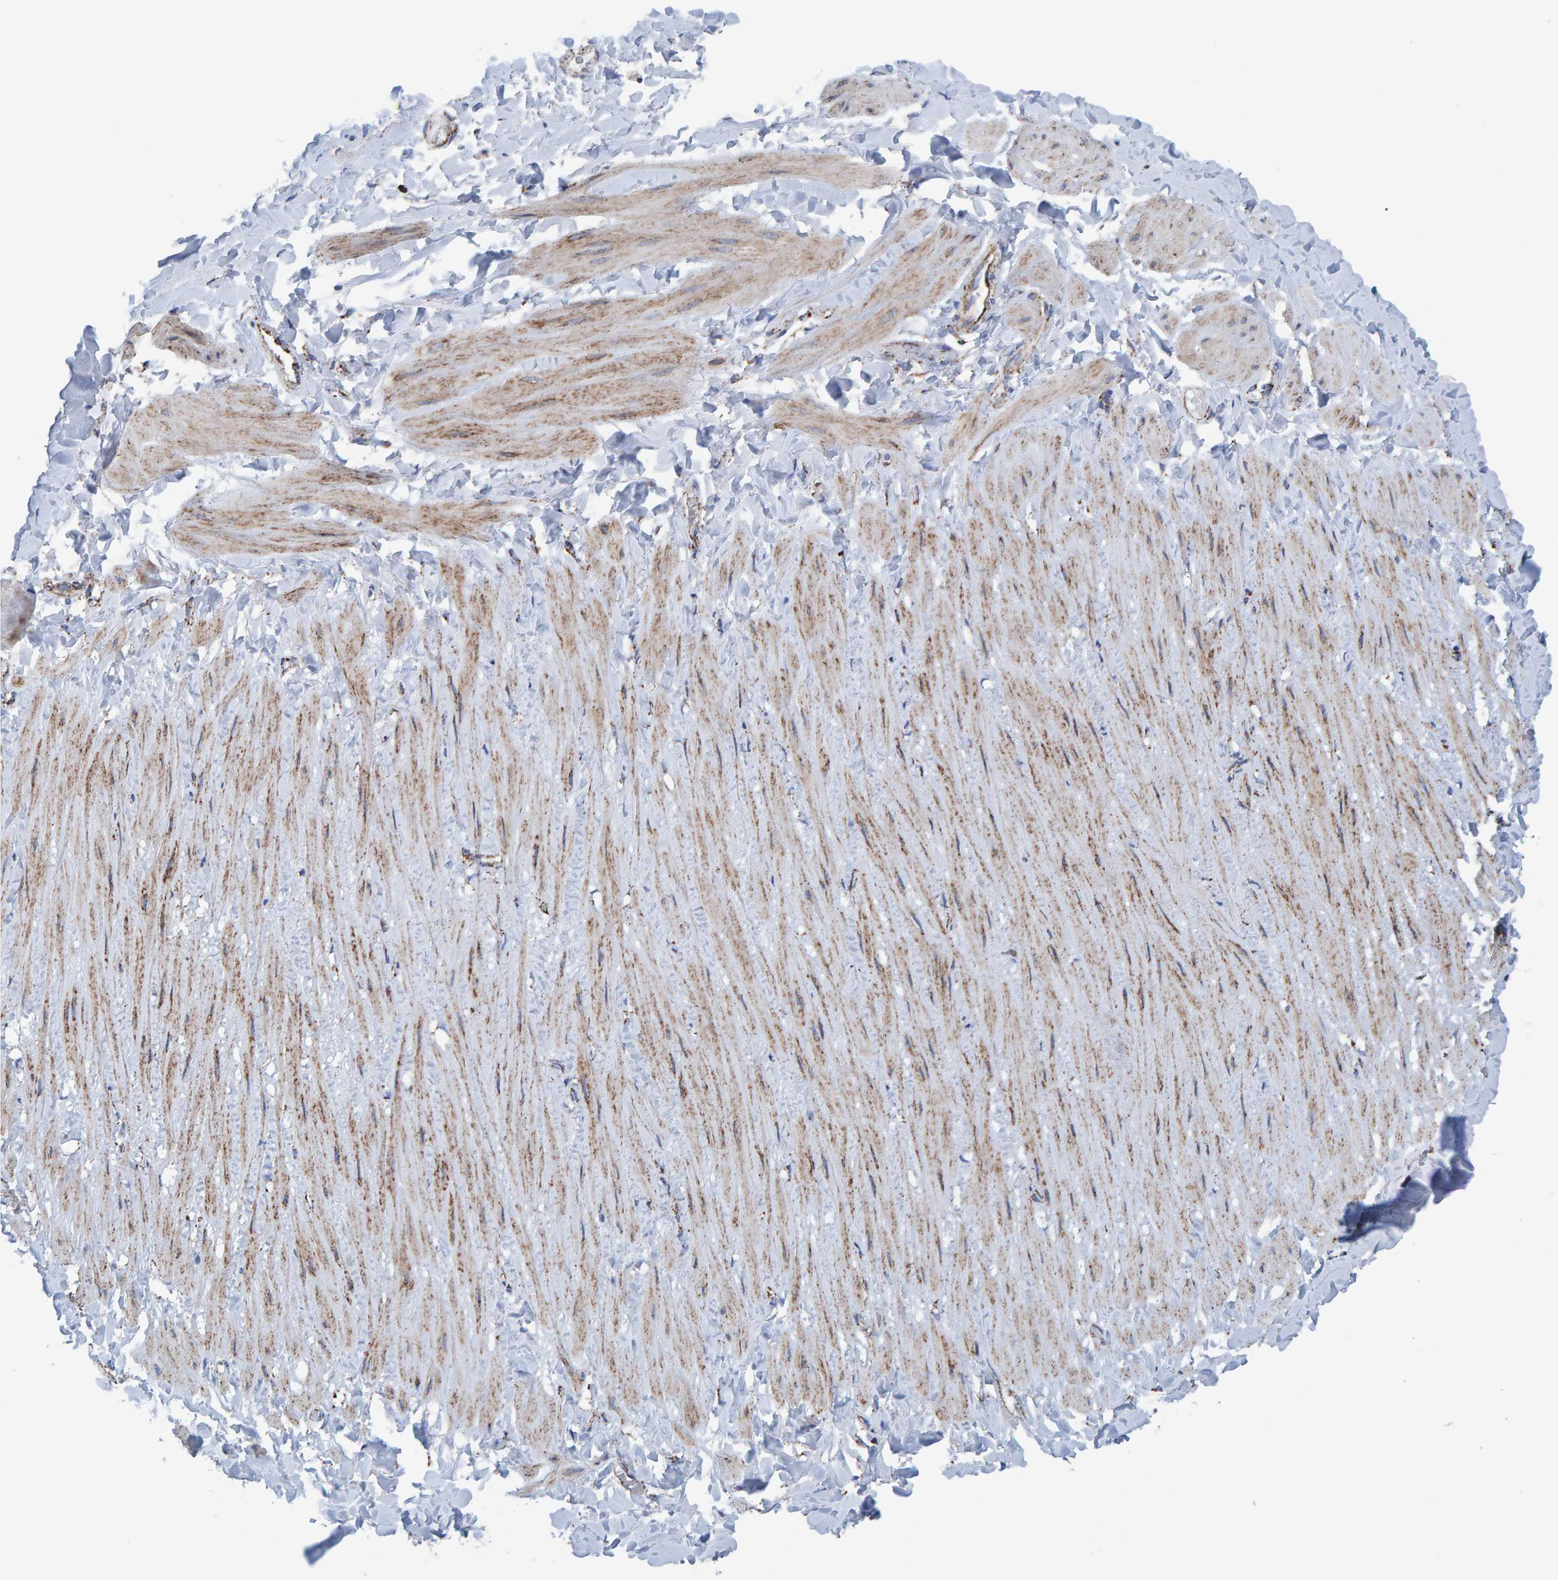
{"staining": {"intensity": "moderate", "quantity": ">75%", "location": "cytoplasmic/membranous"}, "tissue": "adipose tissue", "cell_type": "Adipocytes", "image_type": "normal", "snomed": [{"axis": "morphology", "description": "Normal tissue, NOS"}, {"axis": "topography", "description": "Adipose tissue"}, {"axis": "topography", "description": "Vascular tissue"}, {"axis": "topography", "description": "Peripheral nerve tissue"}], "caption": "Immunohistochemistry photomicrograph of benign adipose tissue stained for a protein (brown), which shows medium levels of moderate cytoplasmic/membranous expression in approximately >75% of adipocytes.", "gene": "ENSG00000262660", "patient": {"sex": "male", "age": 25}}